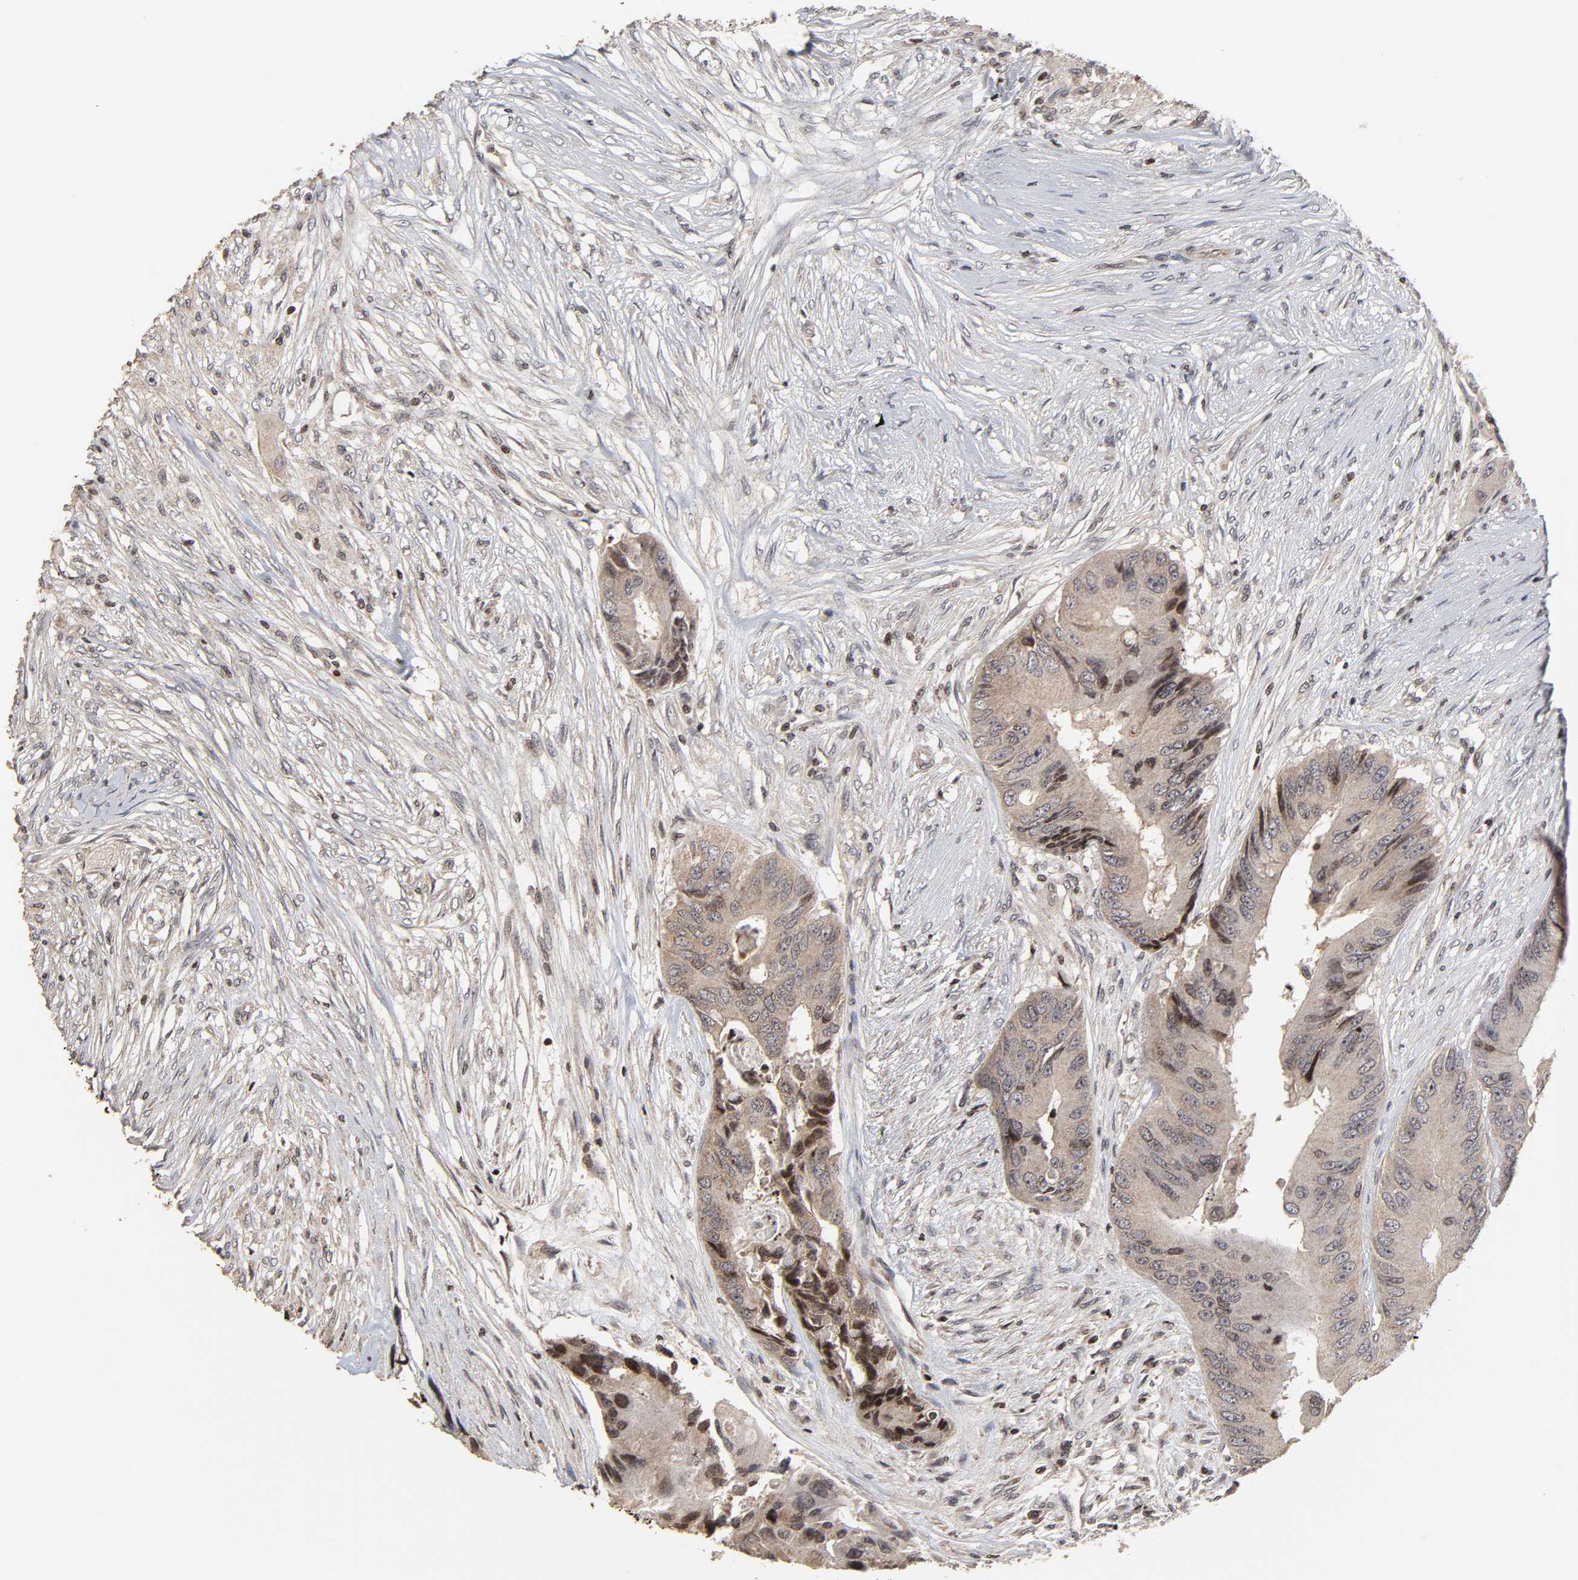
{"staining": {"intensity": "strong", "quantity": "<25%", "location": "nuclear"}, "tissue": "colorectal cancer", "cell_type": "Tumor cells", "image_type": "cancer", "snomed": [{"axis": "morphology", "description": "Adenocarcinoma, NOS"}, {"axis": "topography", "description": "Colon"}], "caption": "Colorectal adenocarcinoma stained with immunohistochemistry (IHC) displays strong nuclear positivity in approximately <25% of tumor cells.", "gene": "ZNF473", "patient": {"sex": "male", "age": 71}}